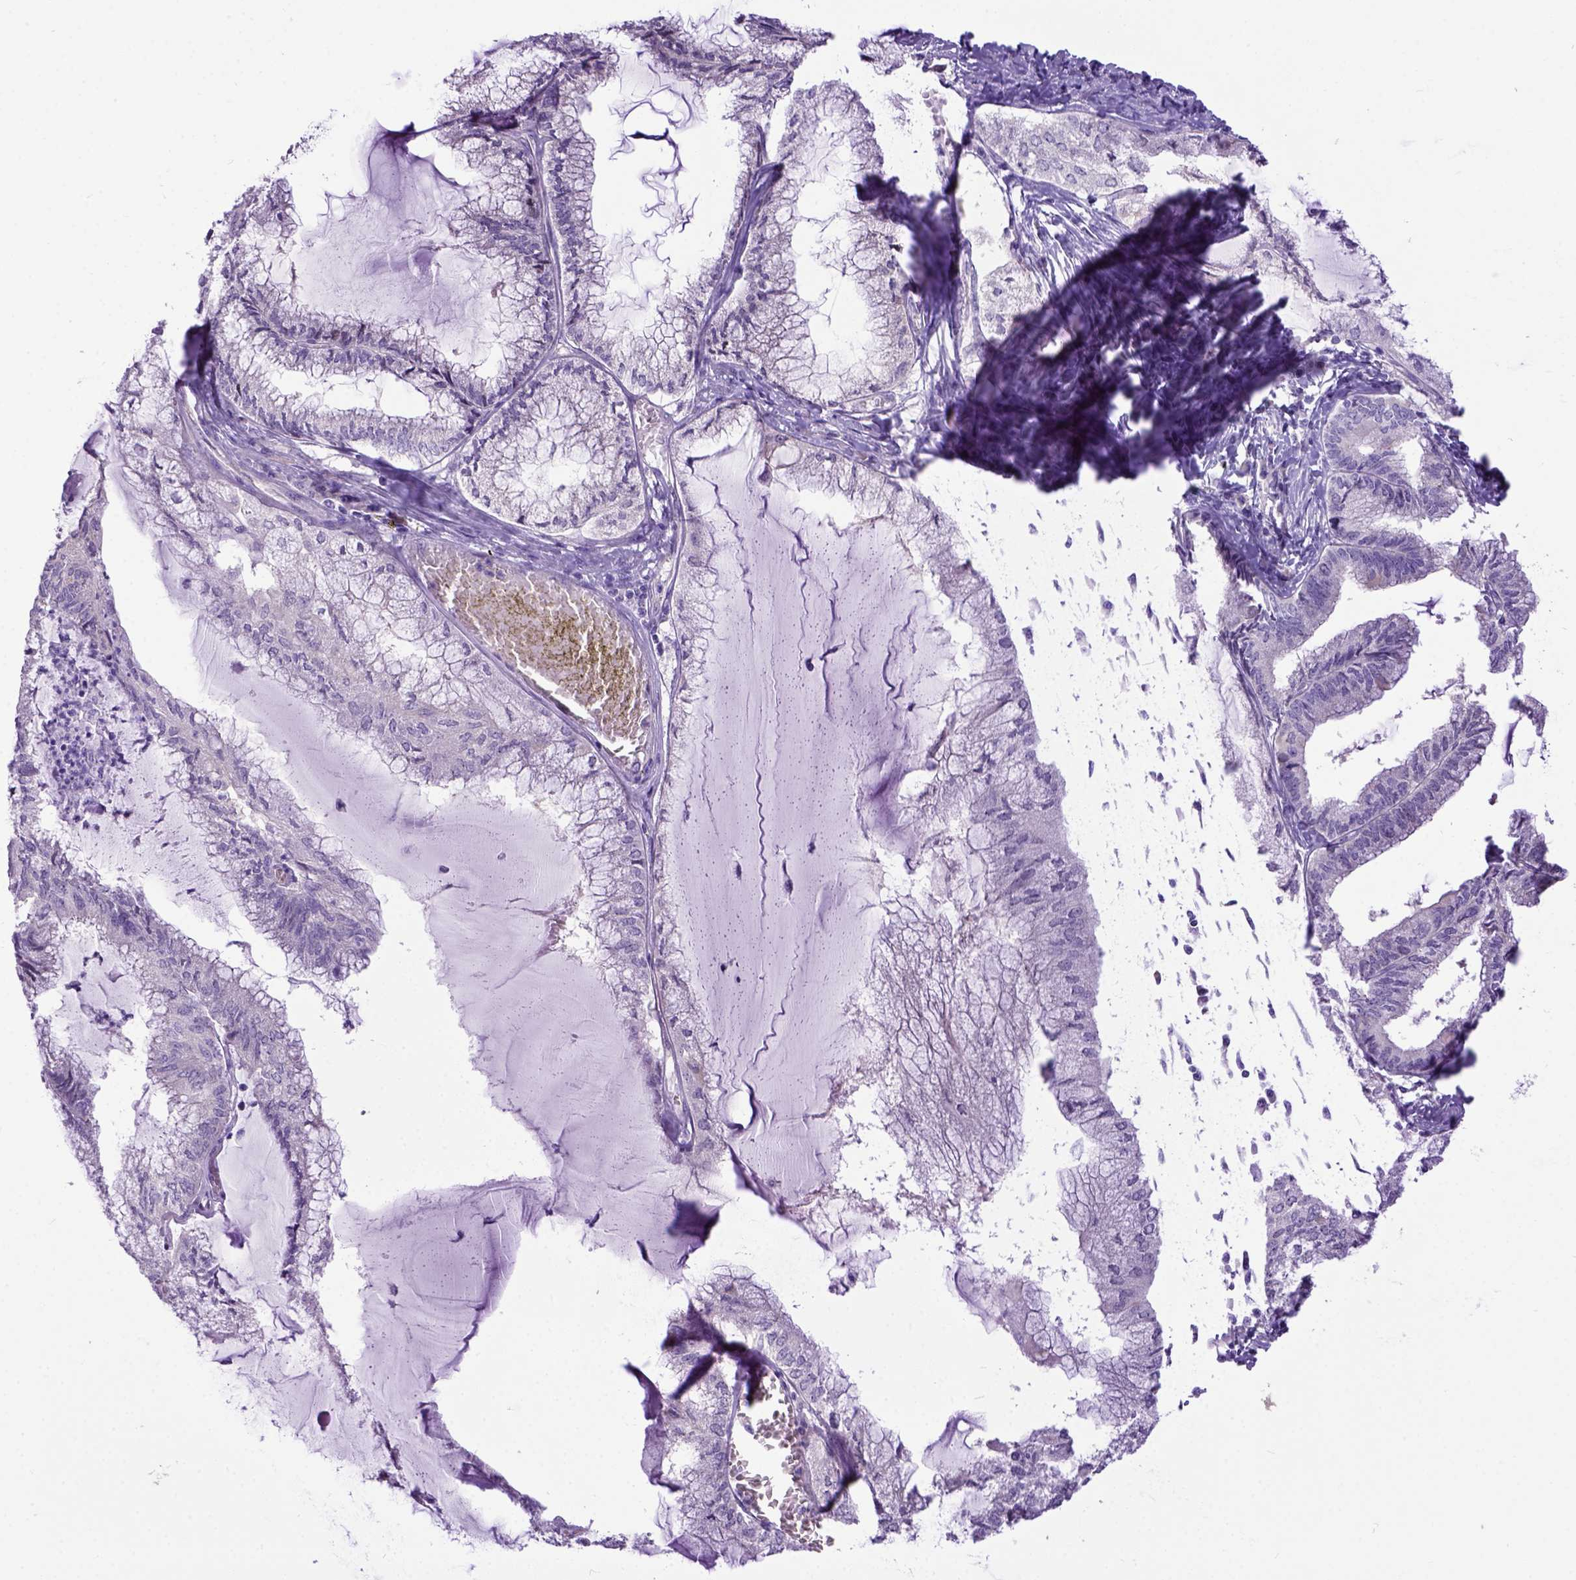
{"staining": {"intensity": "weak", "quantity": "<25%", "location": "cytoplasmic/membranous"}, "tissue": "endometrial cancer", "cell_type": "Tumor cells", "image_type": "cancer", "snomed": [{"axis": "morphology", "description": "Carcinoma, NOS"}, {"axis": "topography", "description": "Endometrium"}], "caption": "Tumor cells are negative for protein expression in human endometrial cancer. (Immunohistochemistry, brightfield microscopy, high magnification).", "gene": "NEK5", "patient": {"sex": "female", "age": 62}}